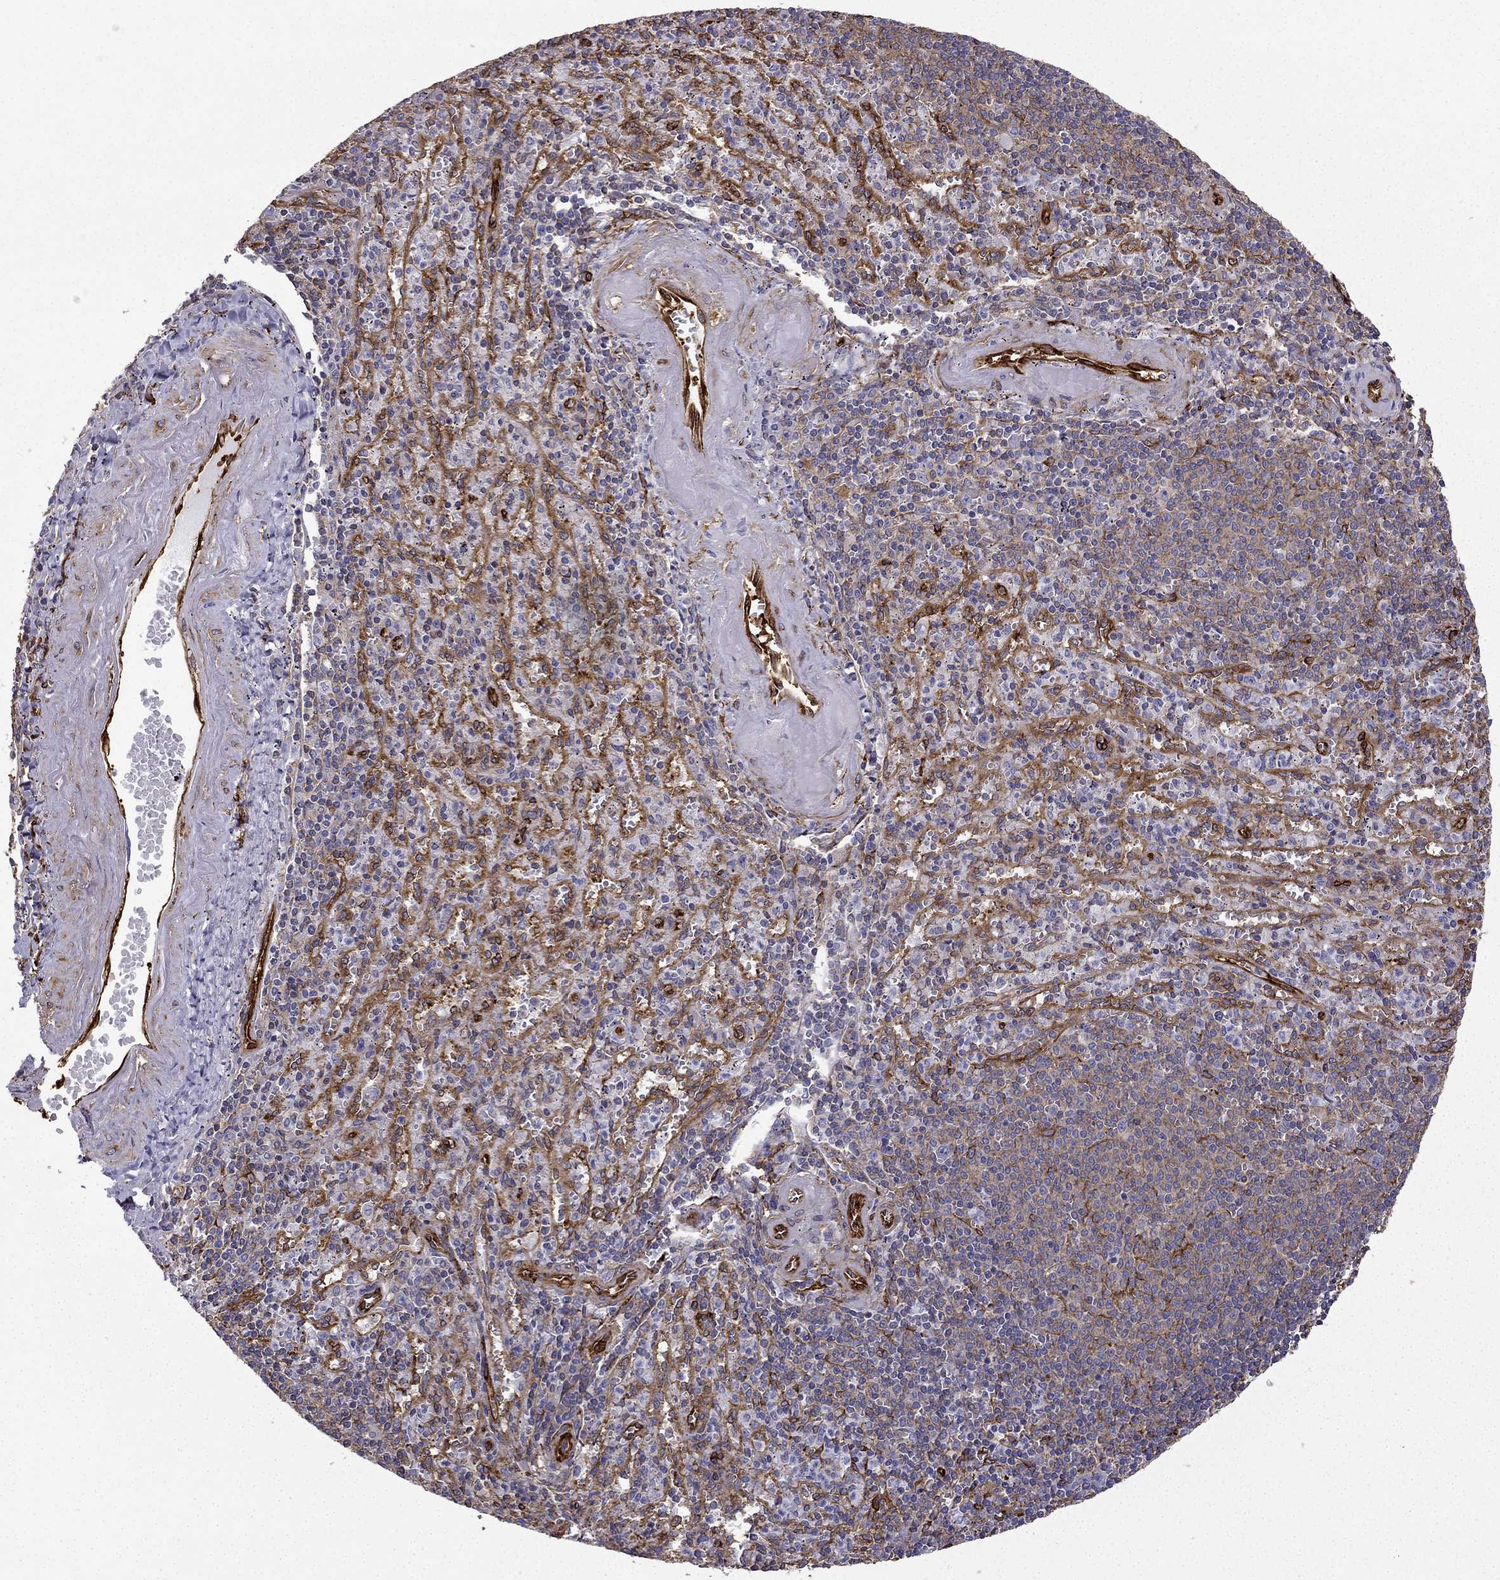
{"staining": {"intensity": "negative", "quantity": "none", "location": "none"}, "tissue": "spleen", "cell_type": "Cells in red pulp", "image_type": "normal", "snomed": [{"axis": "morphology", "description": "Normal tissue, NOS"}, {"axis": "topography", "description": "Spleen"}], "caption": "A high-resolution histopathology image shows immunohistochemistry (IHC) staining of benign spleen, which shows no significant staining in cells in red pulp. Brightfield microscopy of immunohistochemistry (IHC) stained with DAB (3,3'-diaminobenzidine) (brown) and hematoxylin (blue), captured at high magnification.", "gene": "MAP4", "patient": {"sex": "male", "age": 57}}